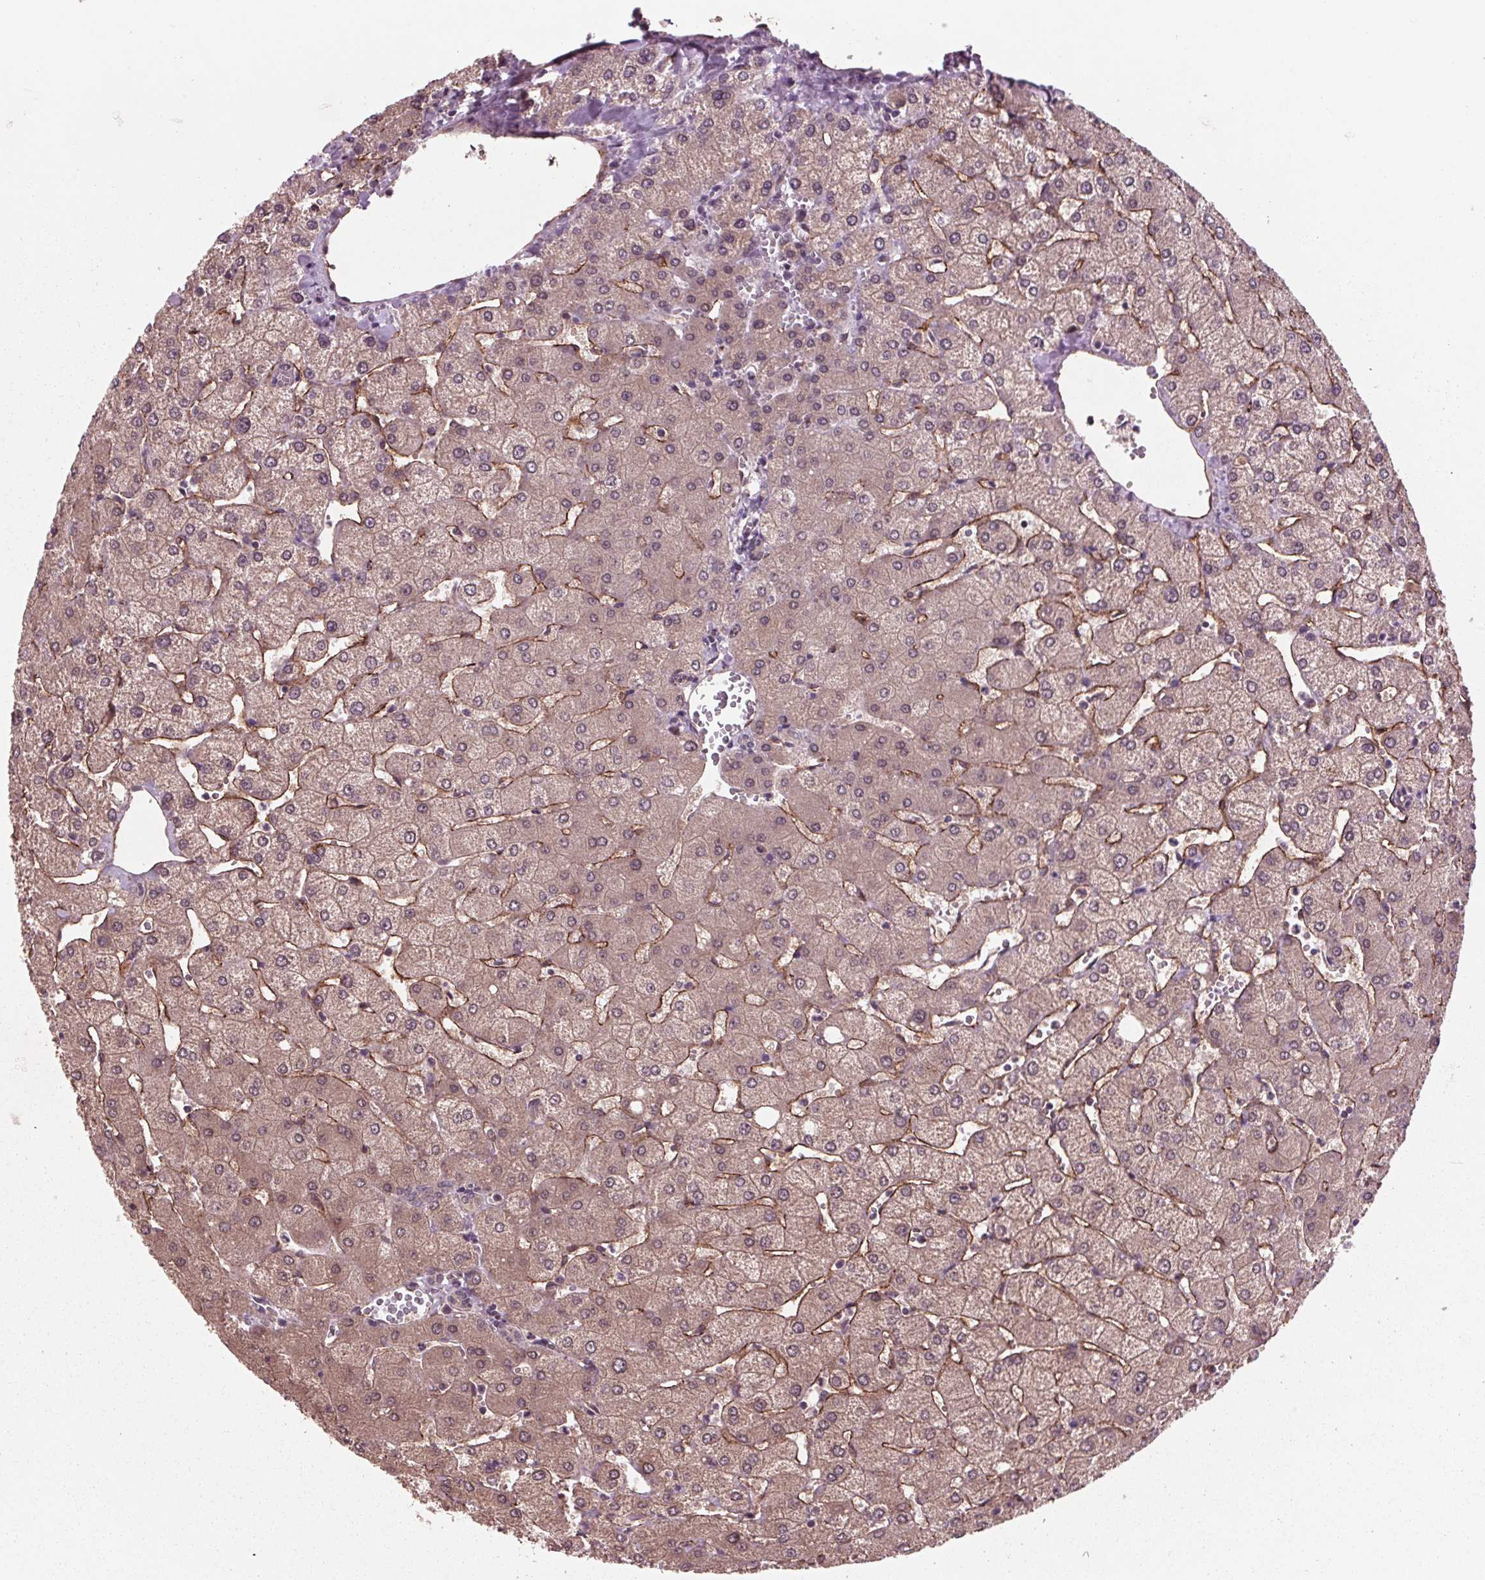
{"staining": {"intensity": "negative", "quantity": "none", "location": "none"}, "tissue": "liver", "cell_type": "Cholangiocytes", "image_type": "normal", "snomed": [{"axis": "morphology", "description": "Normal tissue, NOS"}, {"axis": "topography", "description": "Liver"}], "caption": "Histopathology image shows no significant protein expression in cholangiocytes of unremarkable liver.", "gene": "MAPK8", "patient": {"sex": "female", "age": 54}}